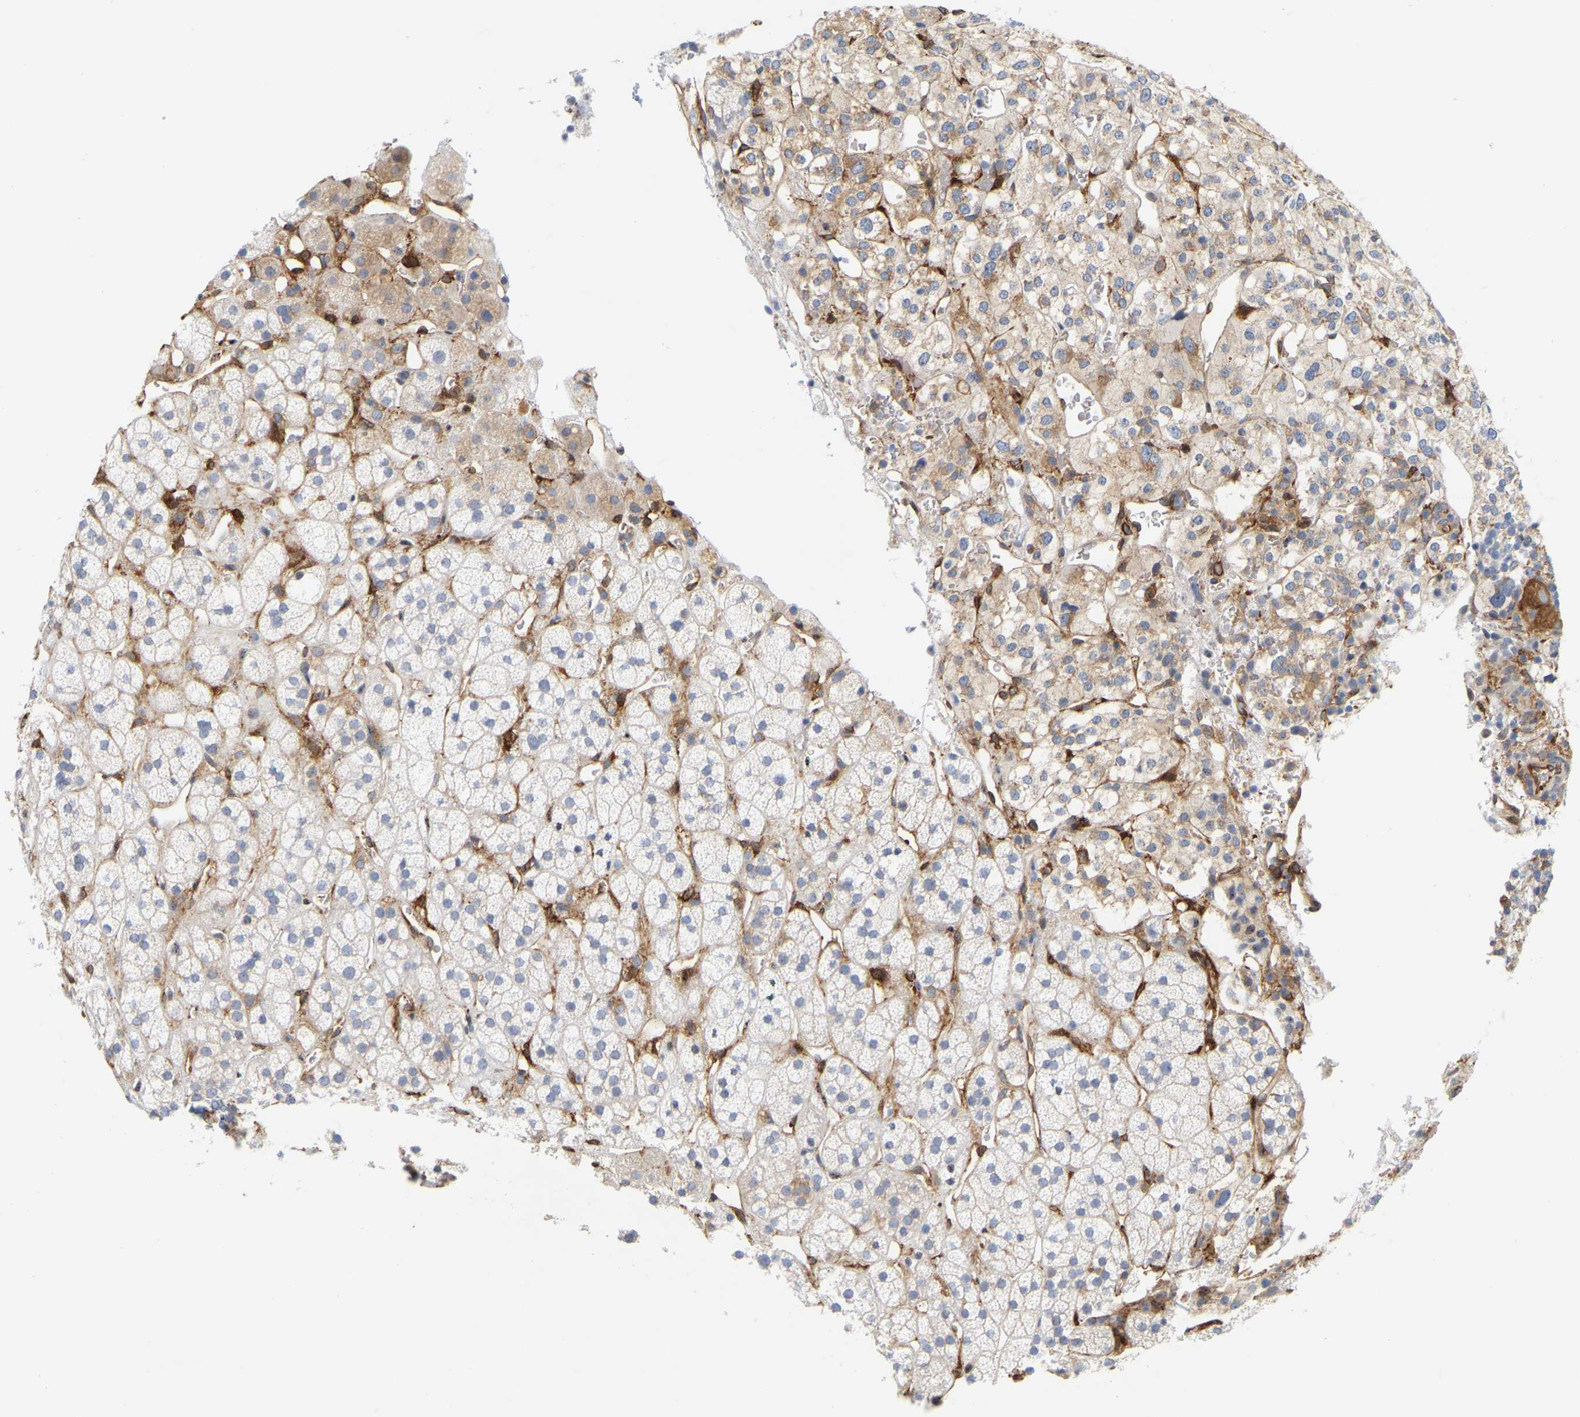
{"staining": {"intensity": "weak", "quantity": "25%-75%", "location": "cytoplasmic/membranous"}, "tissue": "adrenal gland", "cell_type": "Glandular cells", "image_type": "normal", "snomed": [{"axis": "morphology", "description": "Normal tissue, NOS"}, {"axis": "topography", "description": "Adrenal gland"}], "caption": "The immunohistochemical stain labels weak cytoplasmic/membranous positivity in glandular cells of benign adrenal gland.", "gene": "RAPH1", "patient": {"sex": "male", "age": 56}}